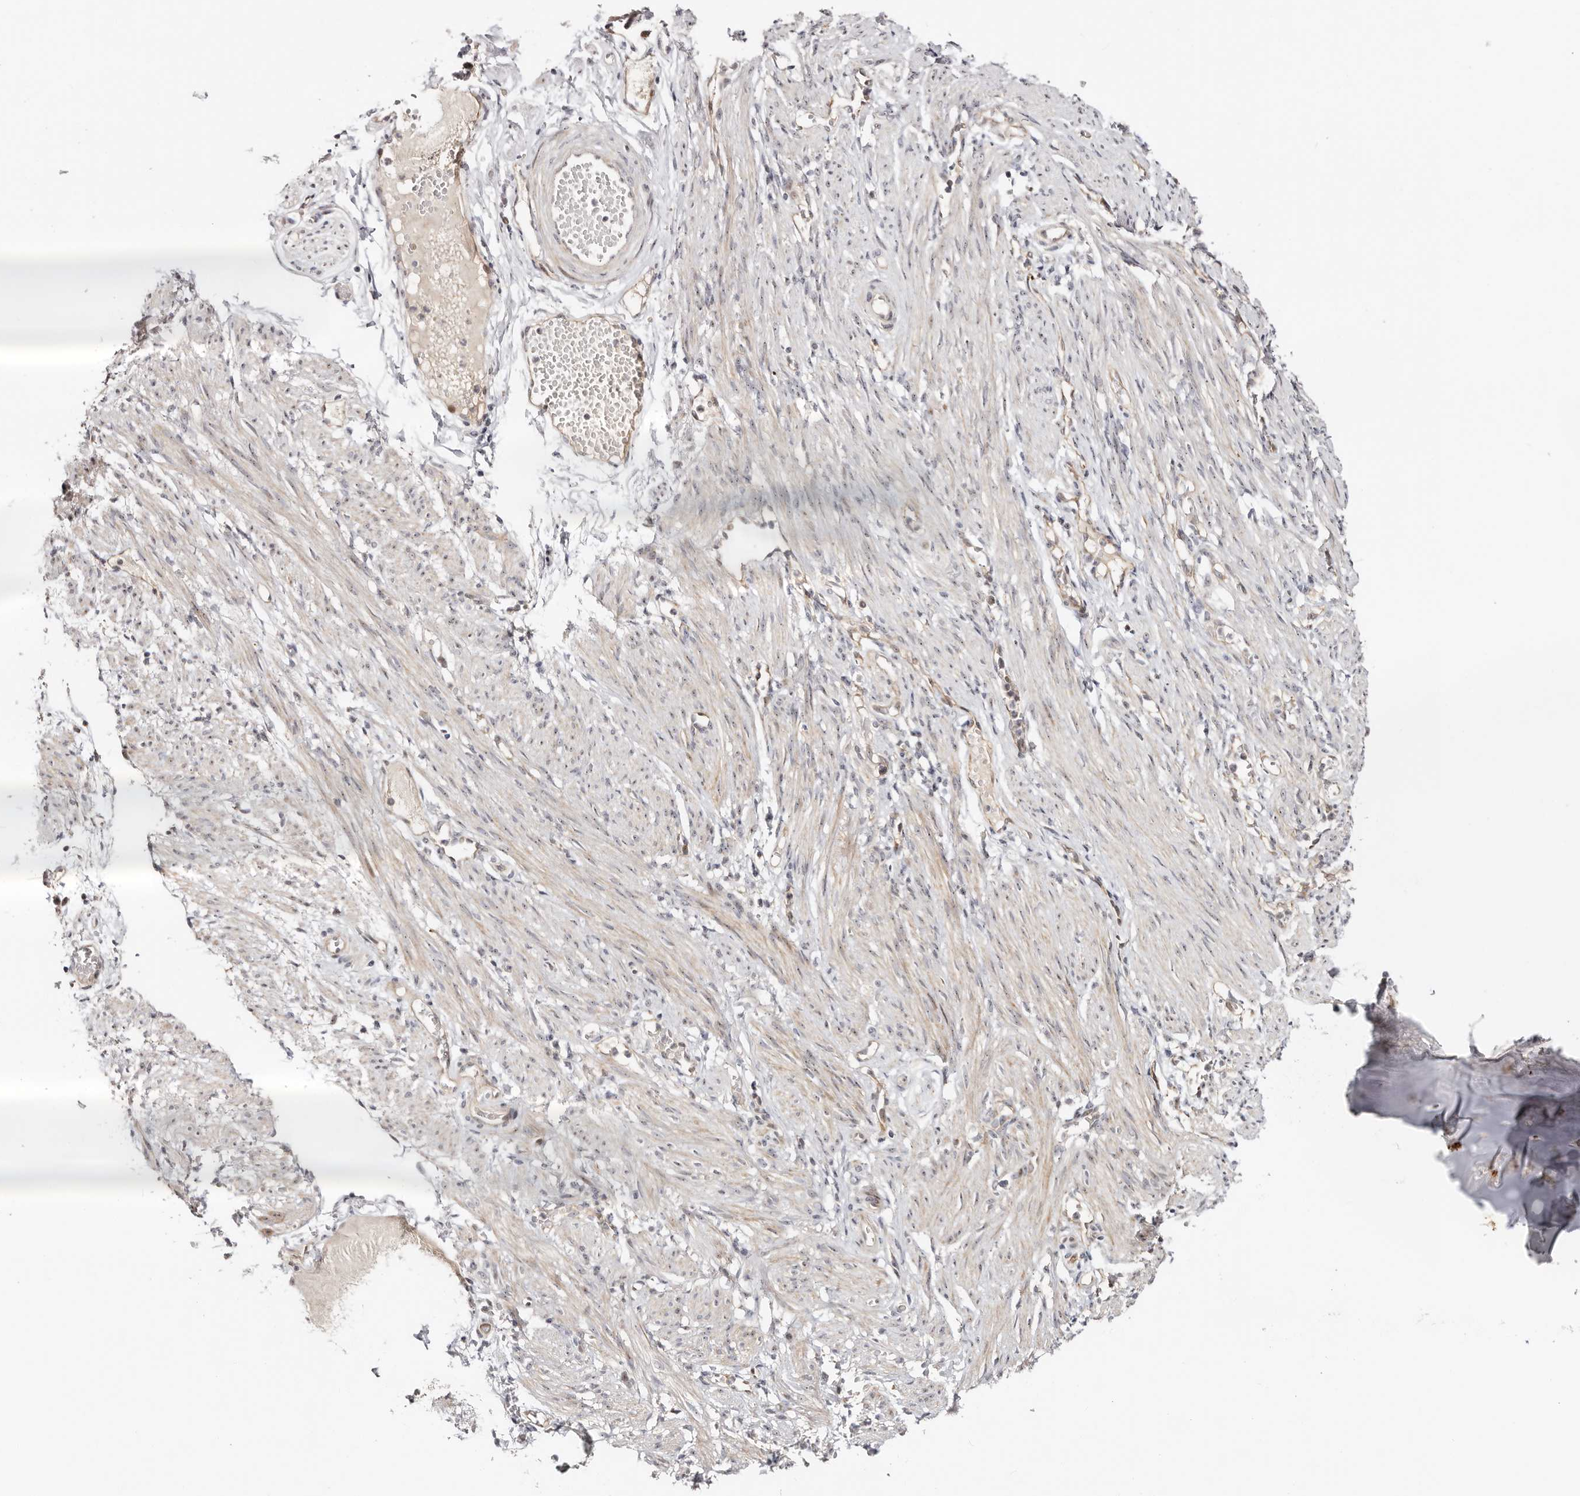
{"staining": {"intensity": "negative", "quantity": "none", "location": "none"}, "tissue": "adipose tissue", "cell_type": "Adipocytes", "image_type": "normal", "snomed": [{"axis": "morphology", "description": "Normal tissue, NOS"}, {"axis": "topography", "description": "Smooth muscle"}, {"axis": "topography", "description": "Peripheral nerve tissue"}], "caption": "Adipose tissue was stained to show a protein in brown. There is no significant positivity in adipocytes. Nuclei are stained in blue.", "gene": "ODF2L", "patient": {"sex": "female", "age": 39}}